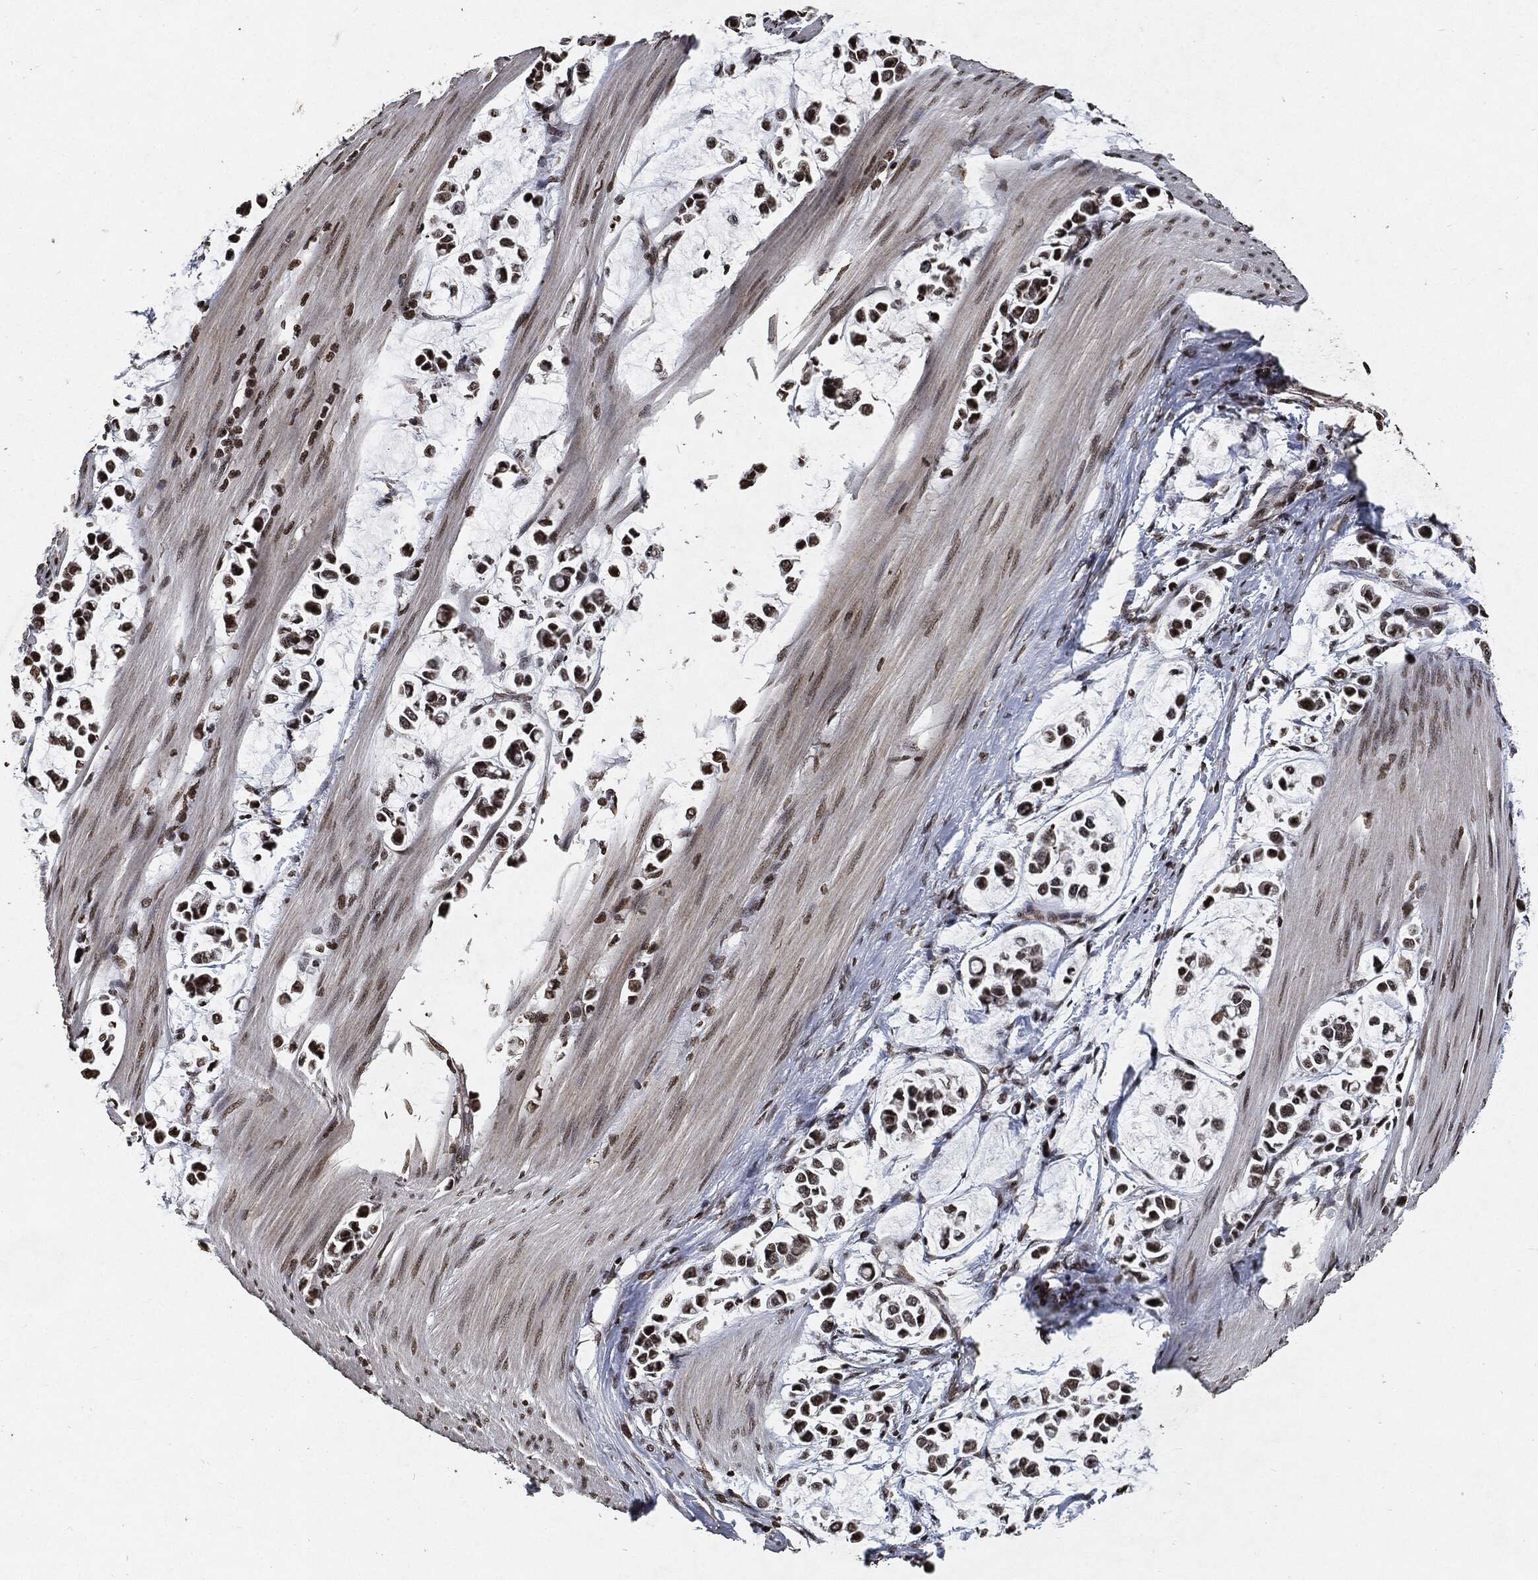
{"staining": {"intensity": "moderate", "quantity": "25%-75%", "location": "nuclear"}, "tissue": "stomach cancer", "cell_type": "Tumor cells", "image_type": "cancer", "snomed": [{"axis": "morphology", "description": "Adenocarcinoma, NOS"}, {"axis": "topography", "description": "Stomach"}], "caption": "Brown immunohistochemical staining in human stomach cancer (adenocarcinoma) reveals moderate nuclear staining in about 25%-75% of tumor cells.", "gene": "JUN", "patient": {"sex": "male", "age": 82}}